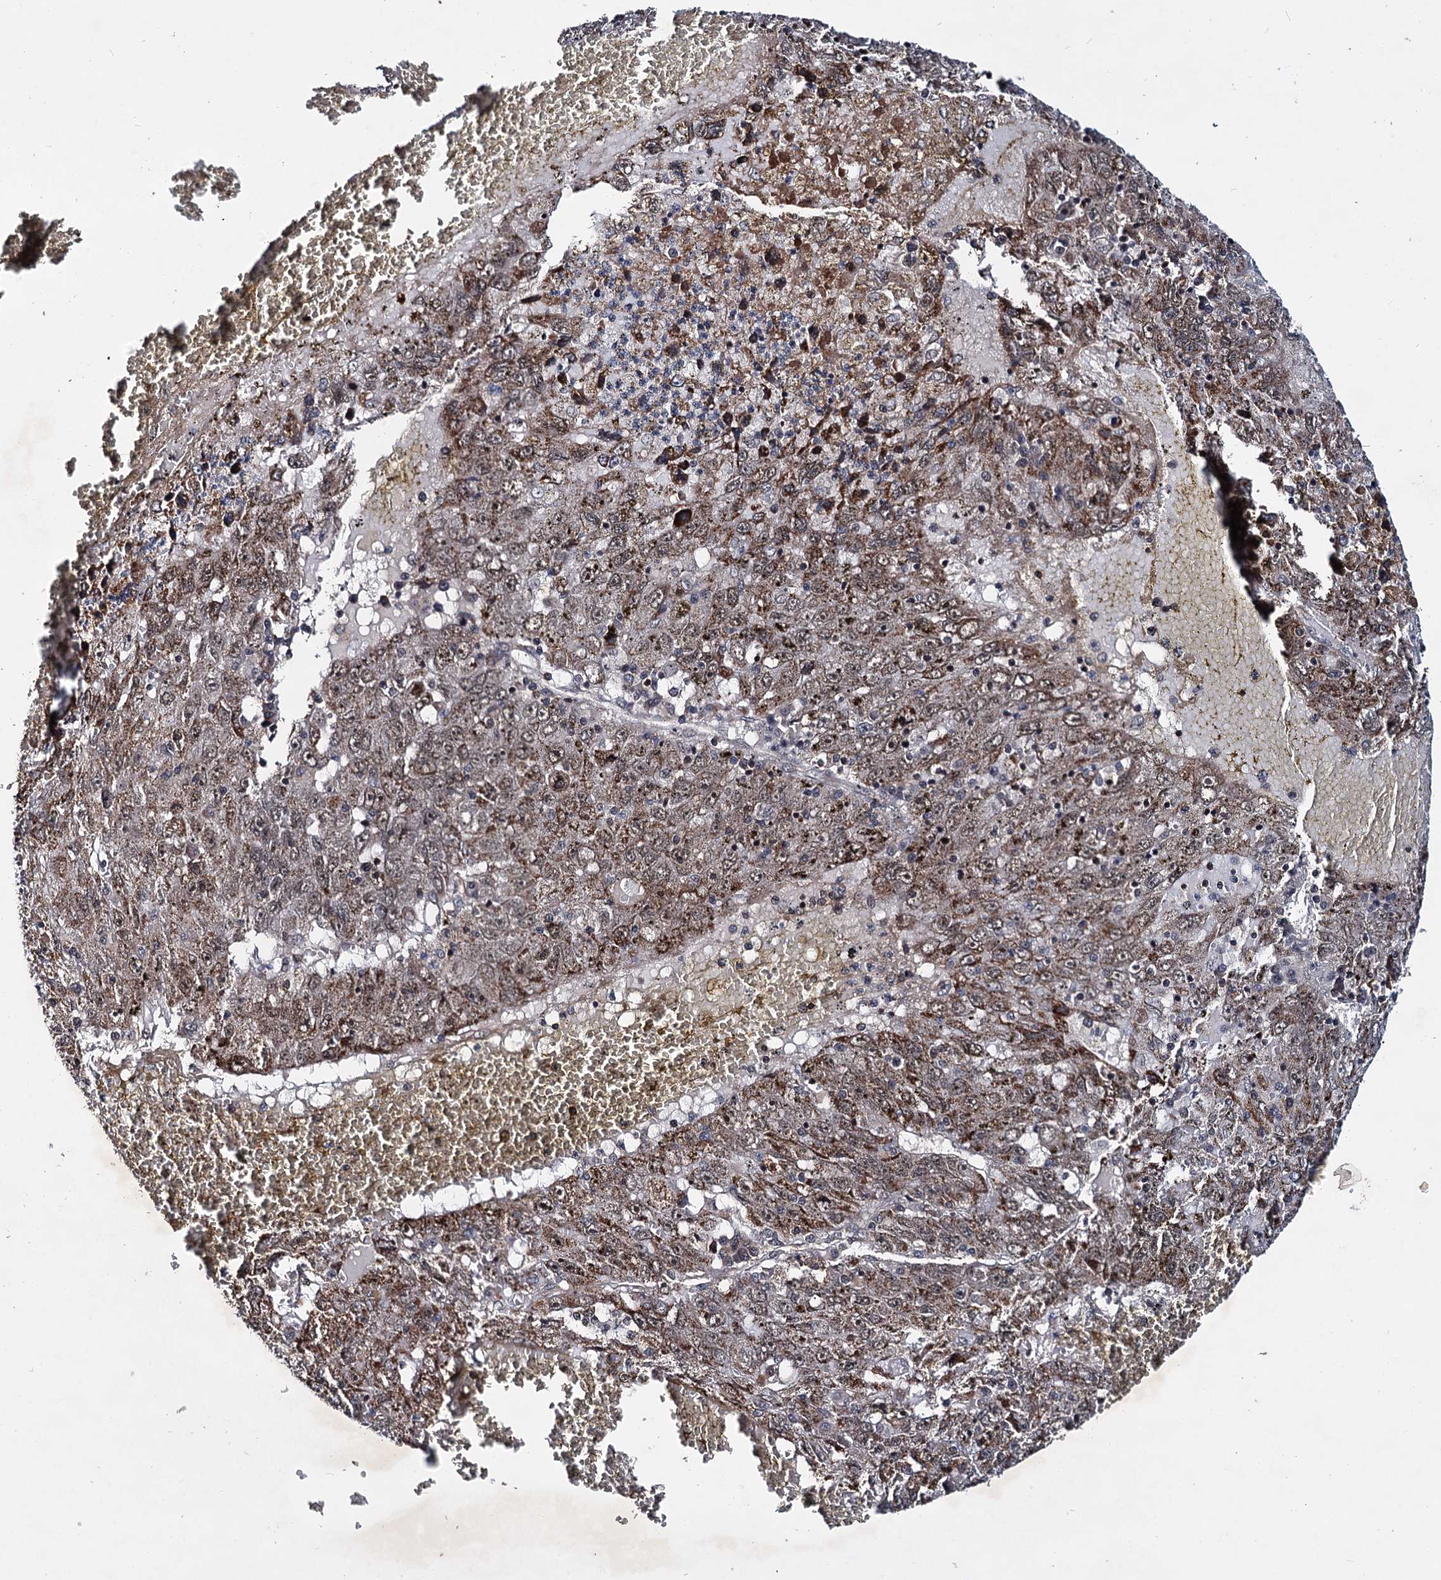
{"staining": {"intensity": "weak", "quantity": ">75%", "location": "cytoplasmic/membranous"}, "tissue": "liver cancer", "cell_type": "Tumor cells", "image_type": "cancer", "snomed": [{"axis": "morphology", "description": "Carcinoma, Hepatocellular, NOS"}, {"axis": "topography", "description": "Liver"}], "caption": "Tumor cells display low levels of weak cytoplasmic/membranous positivity in approximately >75% of cells in liver cancer.", "gene": "ABLIM1", "patient": {"sex": "male", "age": 49}}